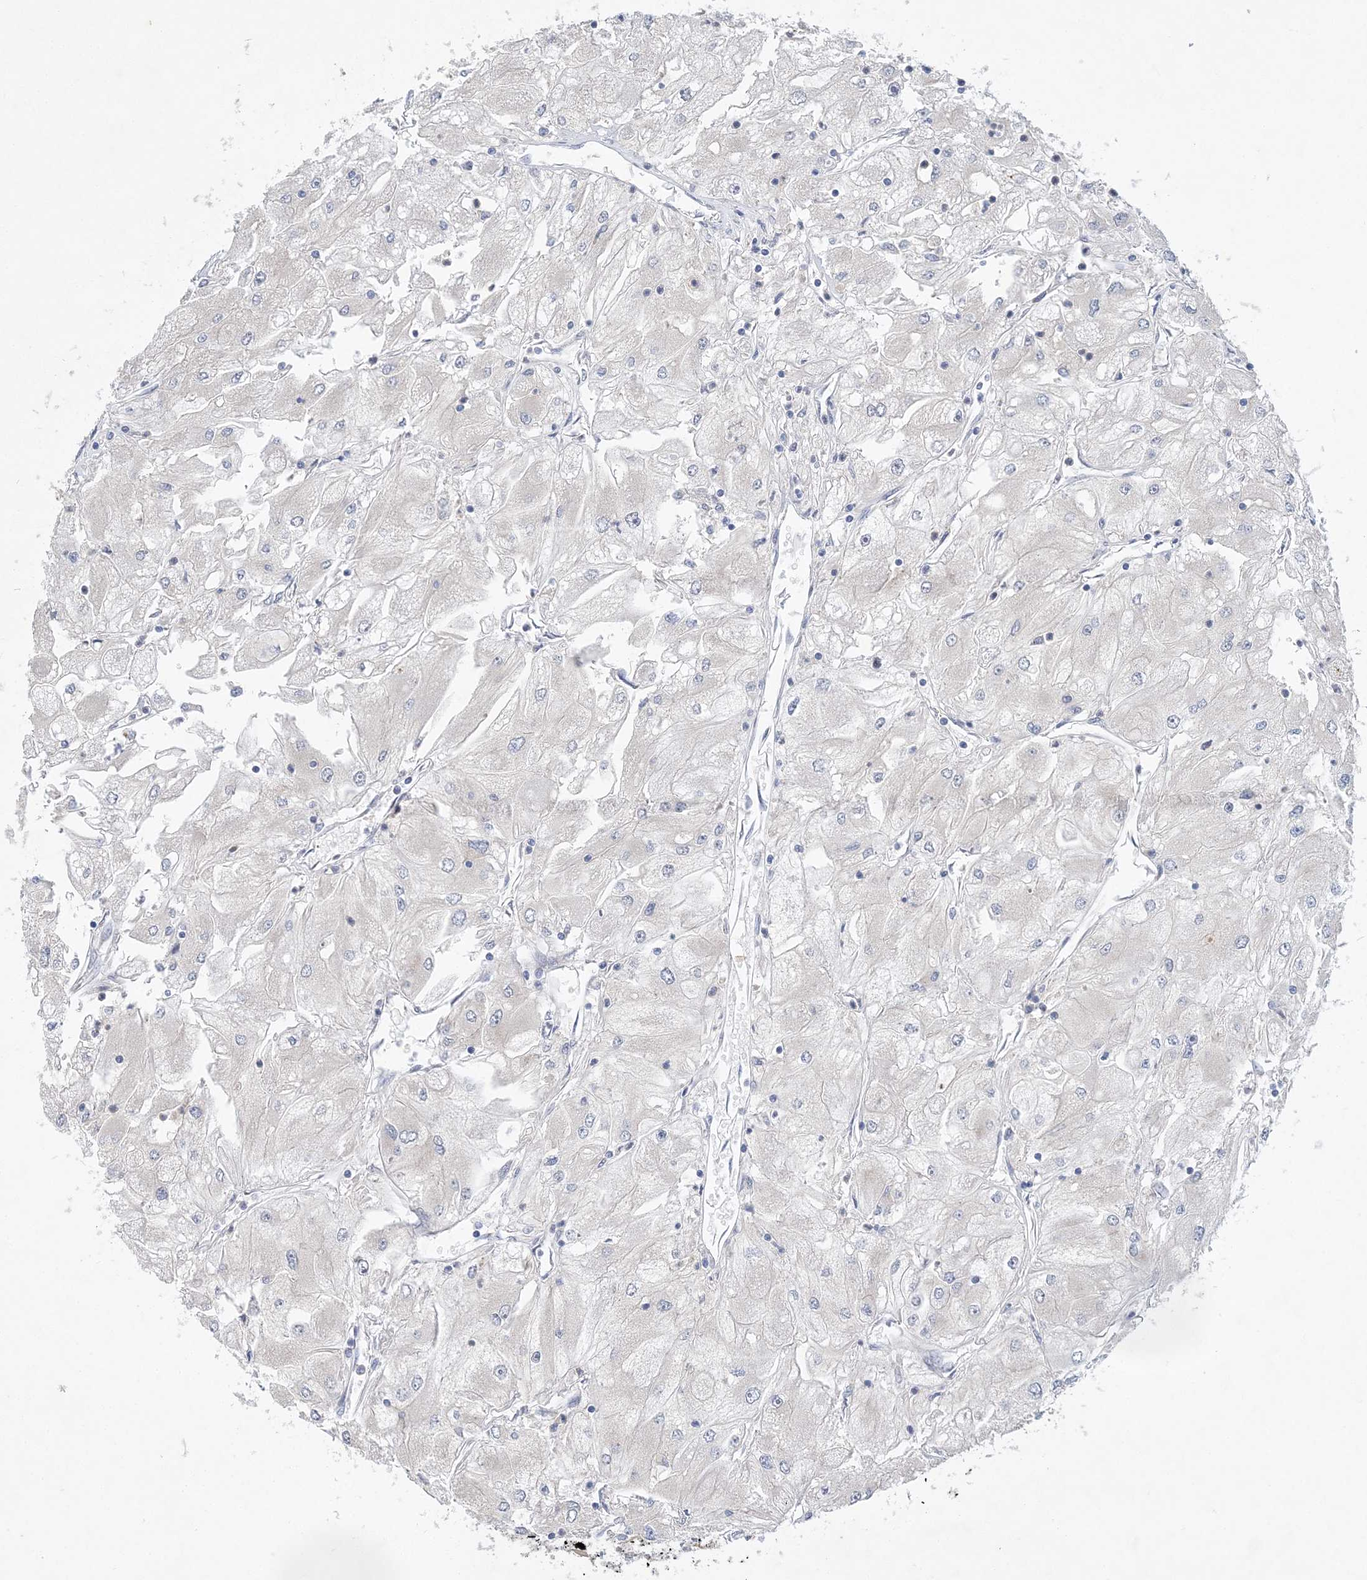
{"staining": {"intensity": "negative", "quantity": "none", "location": "none"}, "tissue": "renal cancer", "cell_type": "Tumor cells", "image_type": "cancer", "snomed": [{"axis": "morphology", "description": "Adenocarcinoma, NOS"}, {"axis": "topography", "description": "Kidney"}], "caption": "Immunohistochemistry (IHC) histopathology image of human adenocarcinoma (renal) stained for a protein (brown), which reveals no staining in tumor cells.", "gene": "ANKRD35", "patient": {"sex": "male", "age": 80}}